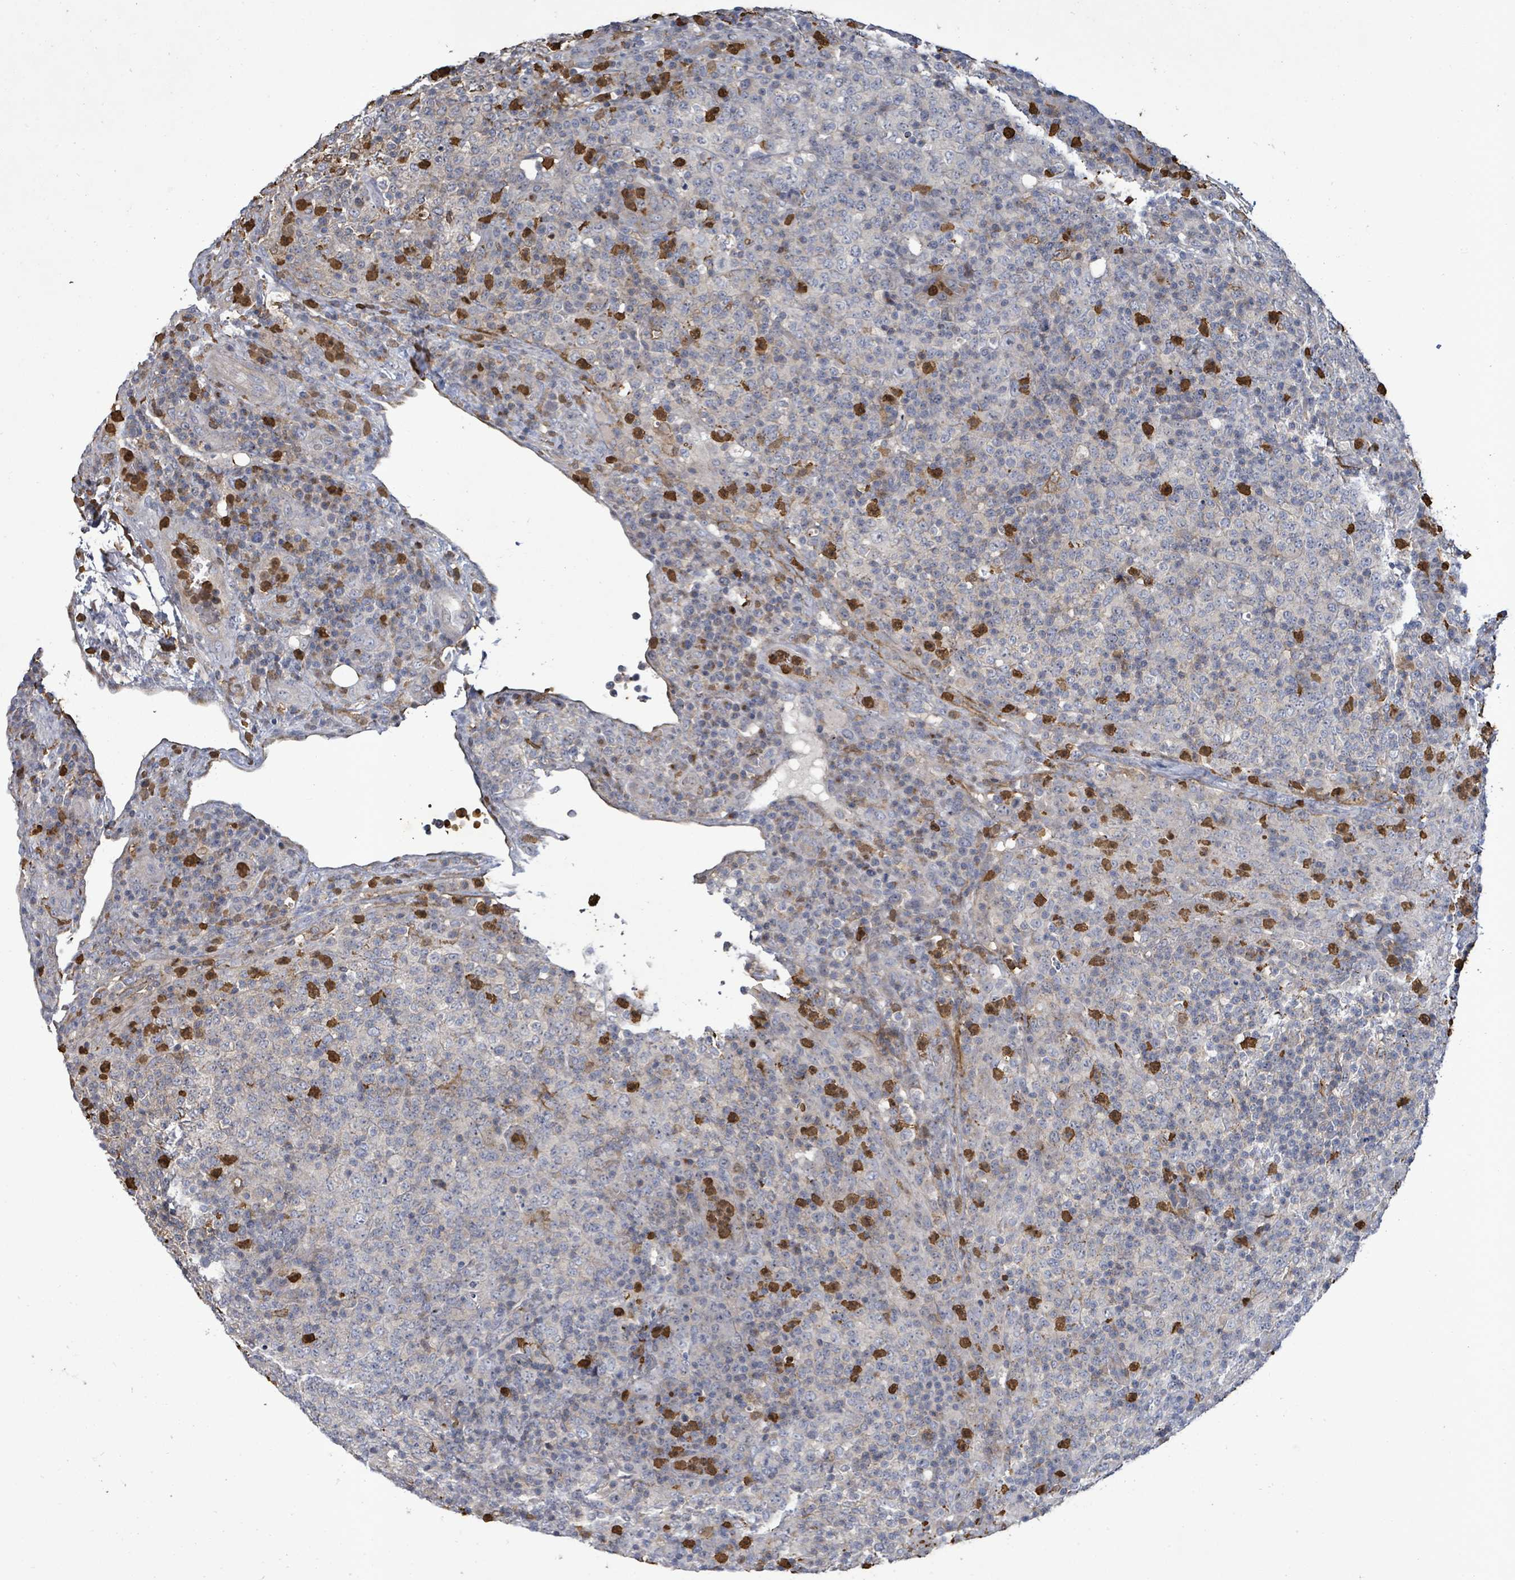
{"staining": {"intensity": "negative", "quantity": "none", "location": "none"}, "tissue": "lymphoma", "cell_type": "Tumor cells", "image_type": "cancer", "snomed": [{"axis": "morphology", "description": "Malignant lymphoma, non-Hodgkin's type, High grade"}, {"axis": "topography", "description": "Lymph node"}], "caption": "The micrograph reveals no significant staining in tumor cells of lymphoma. (DAB immunohistochemistry with hematoxylin counter stain).", "gene": "FAM210A", "patient": {"sex": "male", "age": 54}}